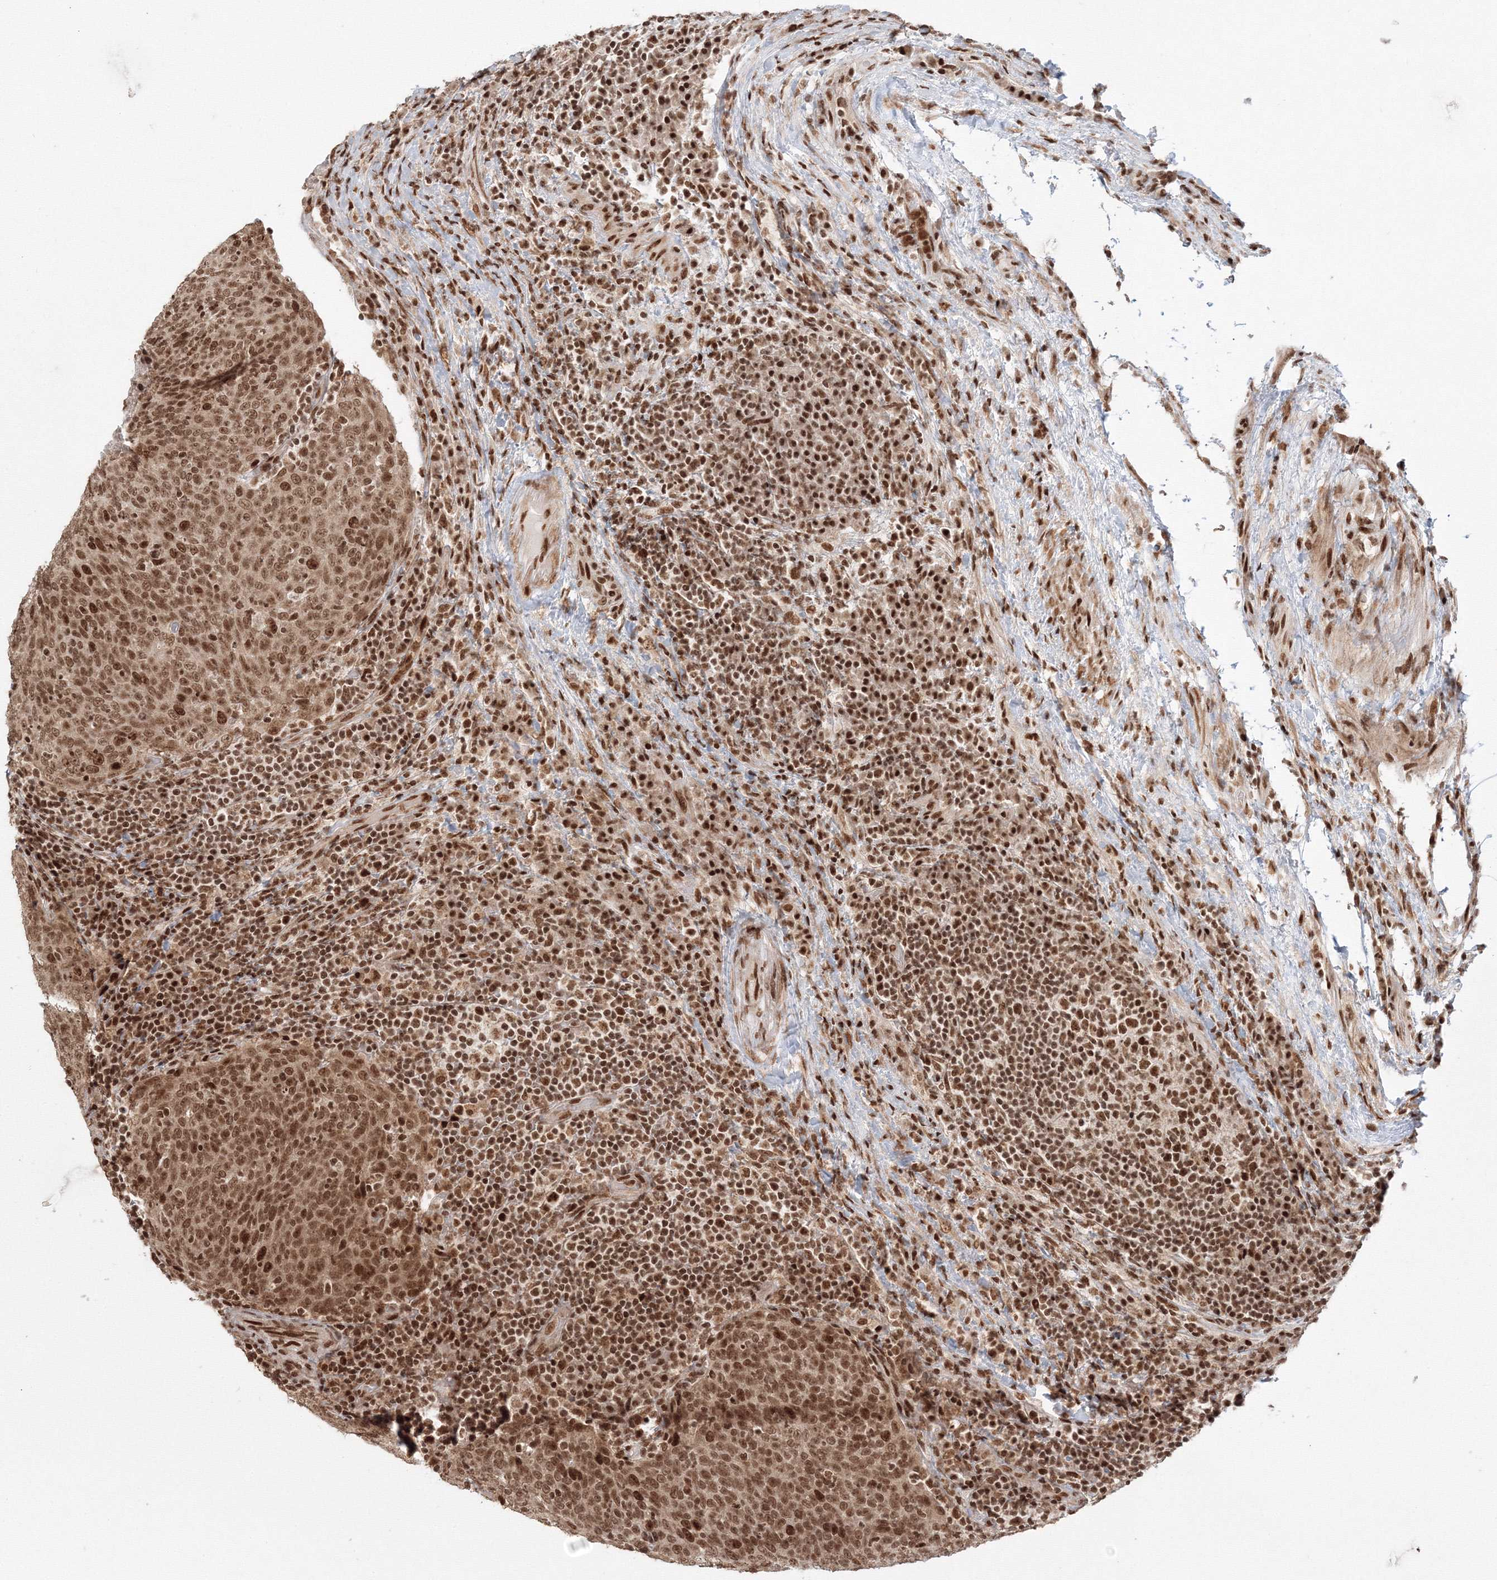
{"staining": {"intensity": "moderate", "quantity": ">75%", "location": "nuclear"}, "tissue": "head and neck cancer", "cell_type": "Tumor cells", "image_type": "cancer", "snomed": [{"axis": "morphology", "description": "Squamous cell carcinoma, NOS"}, {"axis": "morphology", "description": "Squamous cell carcinoma, metastatic, NOS"}, {"axis": "topography", "description": "Lymph node"}, {"axis": "topography", "description": "Head-Neck"}], "caption": "An immunohistochemistry micrograph of tumor tissue is shown. Protein staining in brown shows moderate nuclear positivity in squamous cell carcinoma (head and neck) within tumor cells. (Stains: DAB in brown, nuclei in blue, Microscopy: brightfield microscopy at high magnification).", "gene": "KIF20A", "patient": {"sex": "male", "age": 62}}